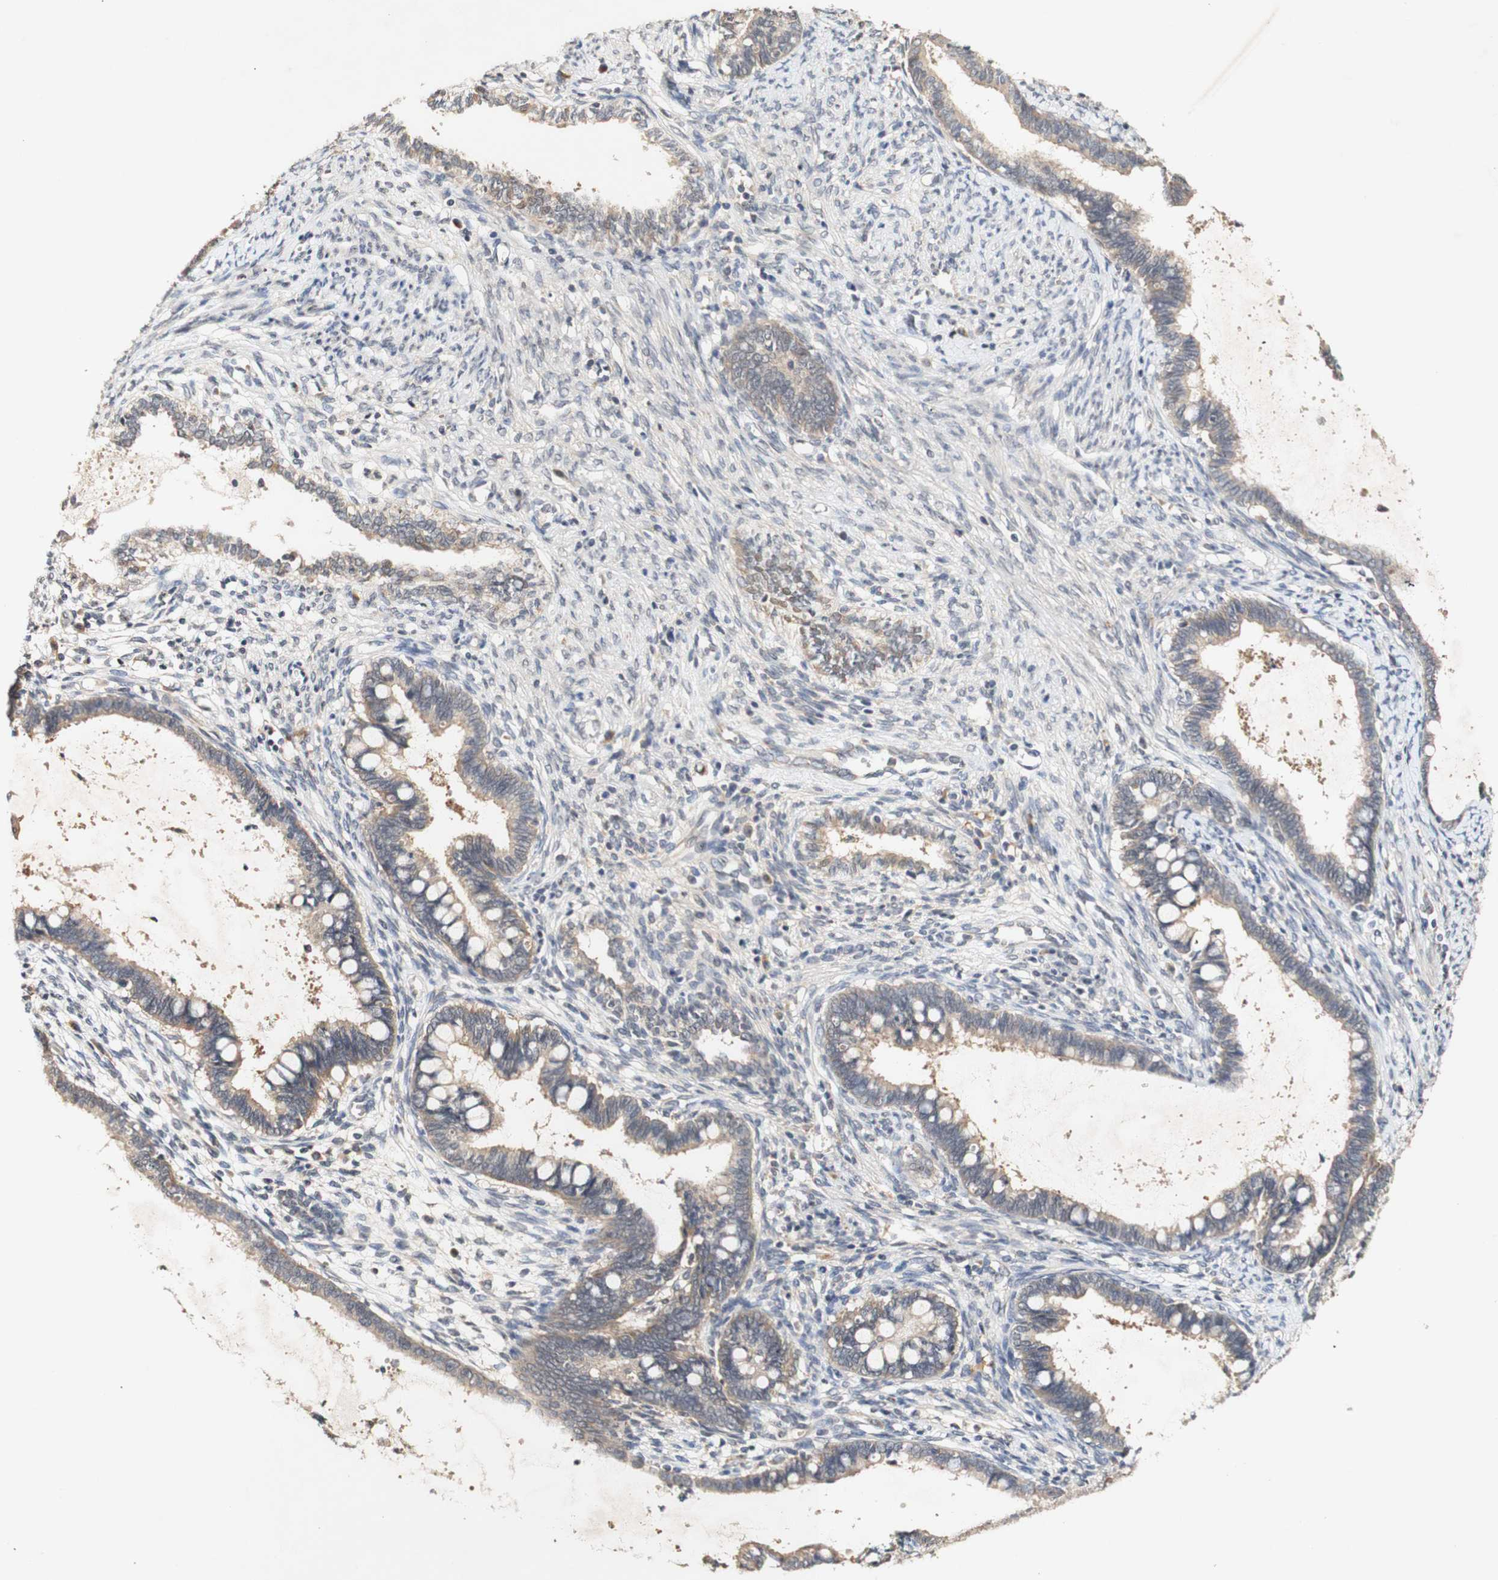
{"staining": {"intensity": "weak", "quantity": ">75%", "location": "cytoplasmic/membranous"}, "tissue": "cervical cancer", "cell_type": "Tumor cells", "image_type": "cancer", "snomed": [{"axis": "morphology", "description": "Adenocarcinoma, NOS"}, {"axis": "topography", "description": "Cervix"}], "caption": "Cervical cancer tissue shows weak cytoplasmic/membranous positivity in approximately >75% of tumor cells", "gene": "PIN1", "patient": {"sex": "female", "age": 44}}